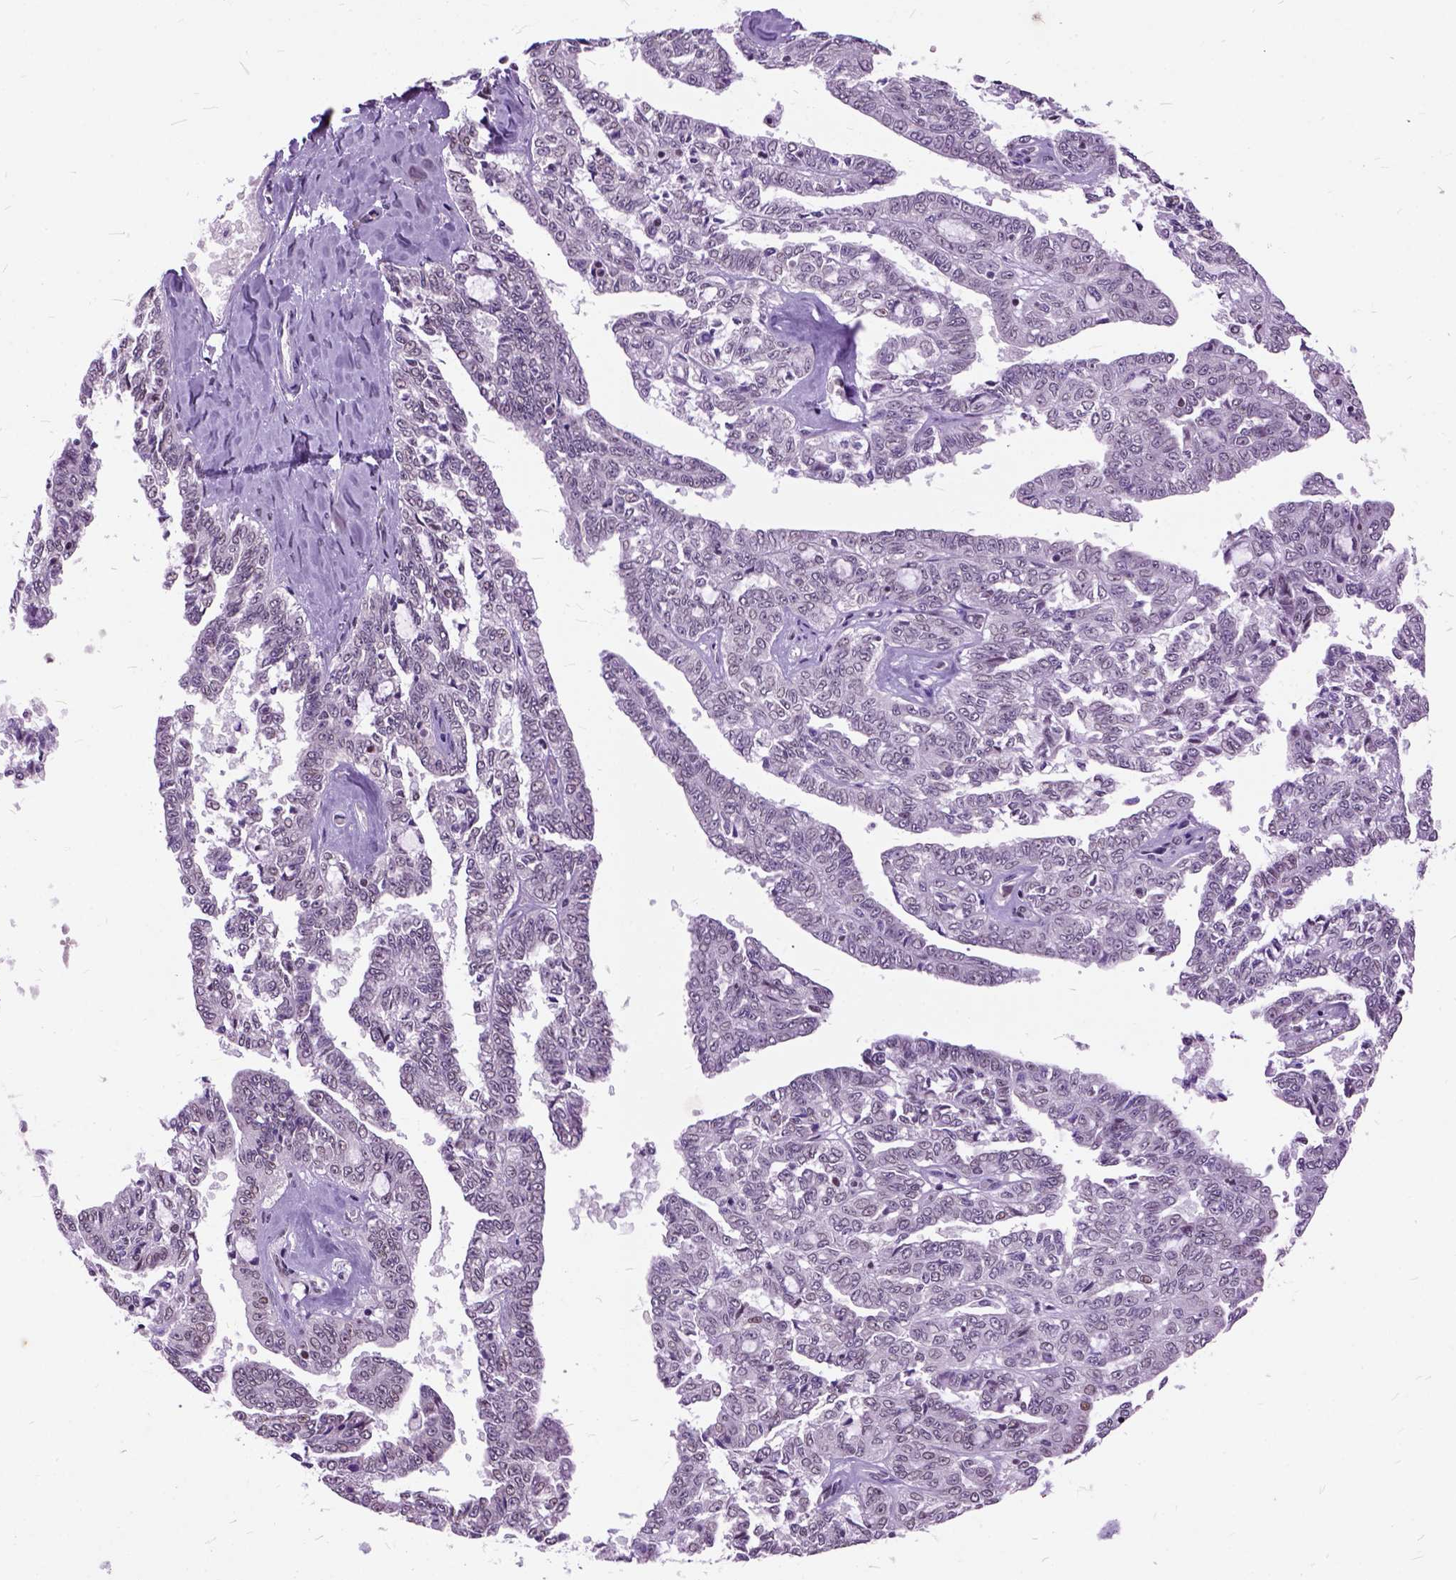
{"staining": {"intensity": "negative", "quantity": "none", "location": "none"}, "tissue": "ovarian cancer", "cell_type": "Tumor cells", "image_type": "cancer", "snomed": [{"axis": "morphology", "description": "Cystadenocarcinoma, serous, NOS"}, {"axis": "topography", "description": "Ovary"}], "caption": "Immunohistochemical staining of human ovarian serous cystadenocarcinoma shows no significant positivity in tumor cells. (Immunohistochemistry, brightfield microscopy, high magnification).", "gene": "ORC5", "patient": {"sex": "female", "age": 71}}